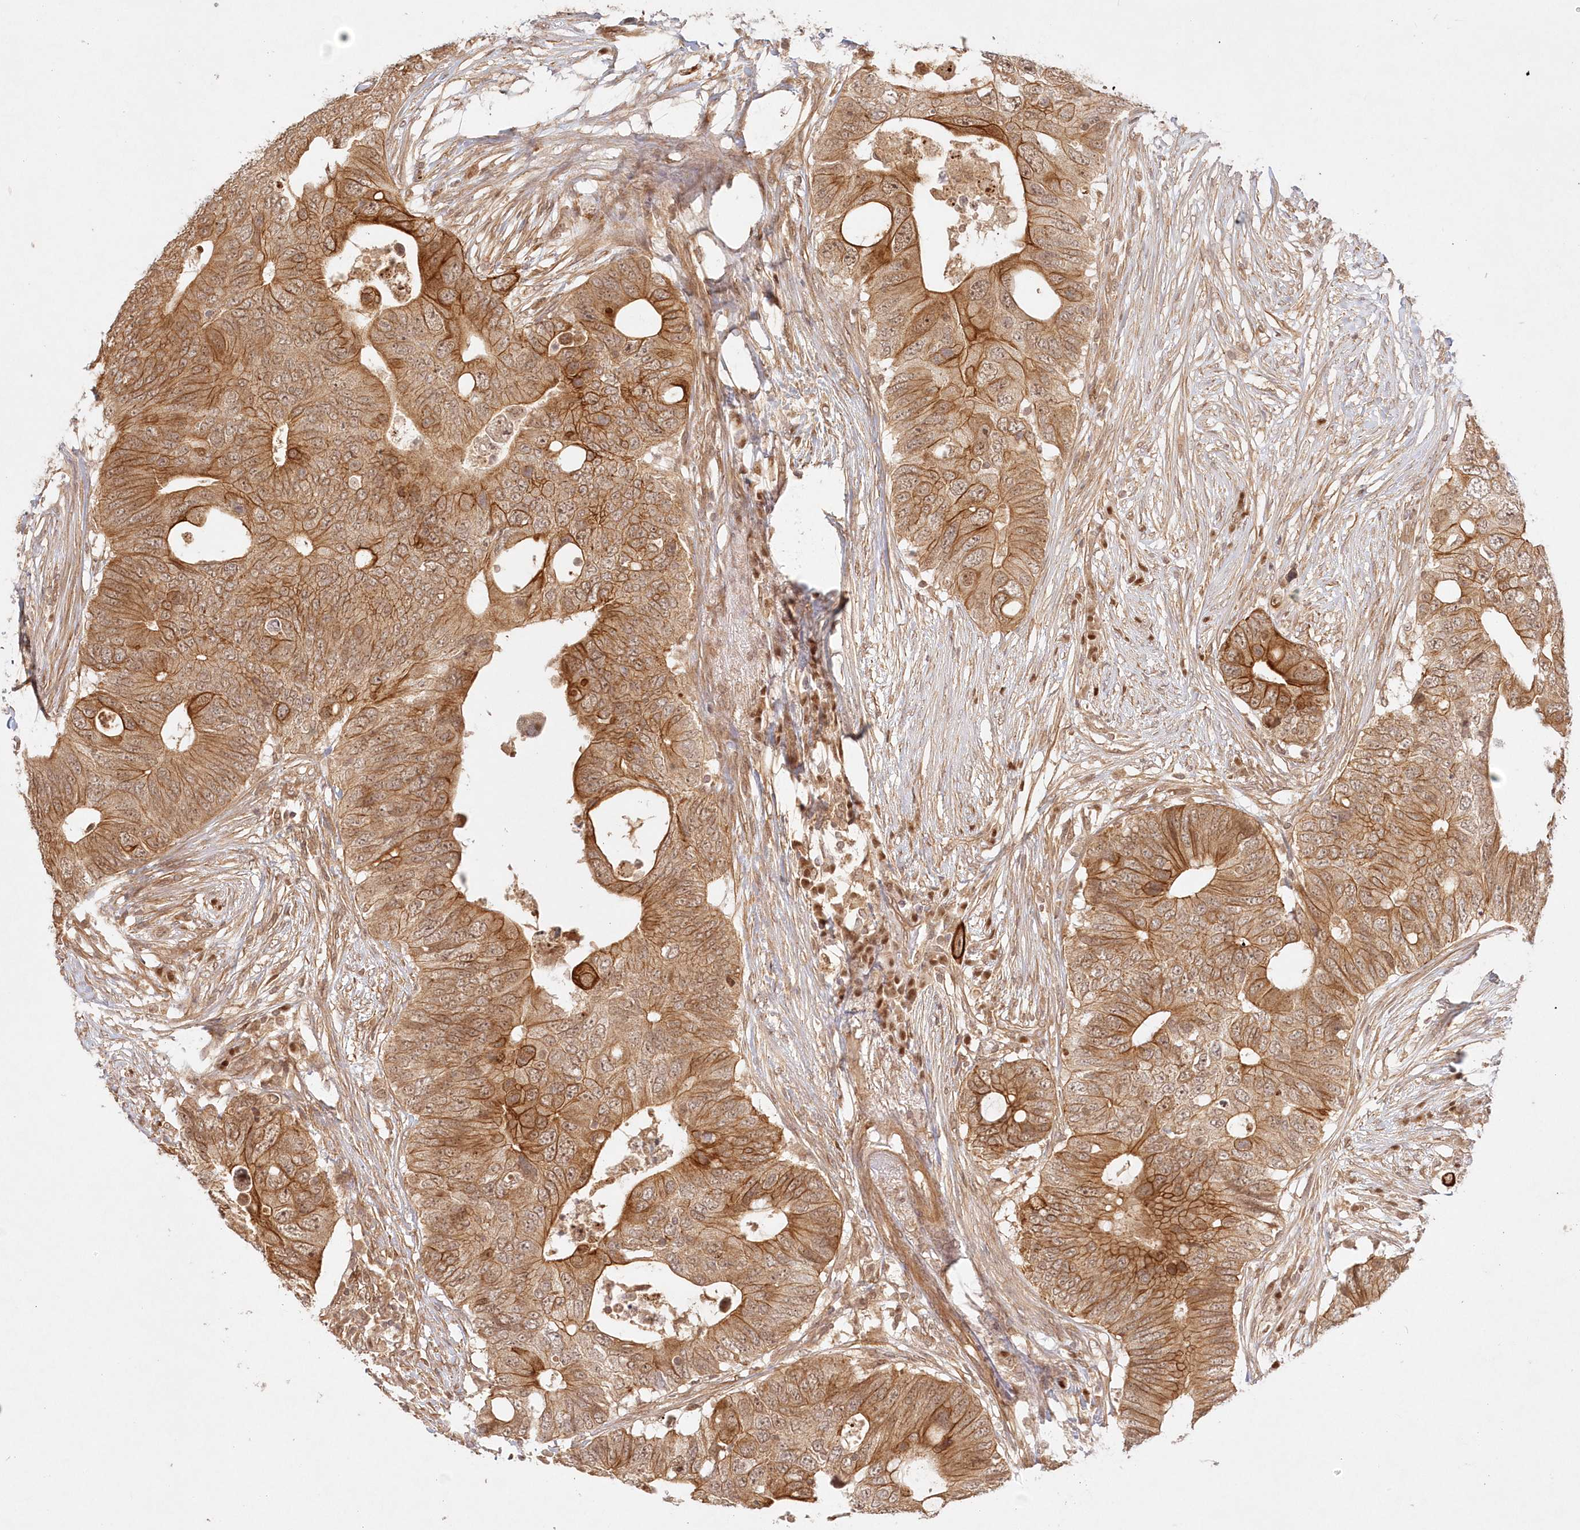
{"staining": {"intensity": "moderate", "quantity": ">75%", "location": "cytoplasmic/membranous"}, "tissue": "colorectal cancer", "cell_type": "Tumor cells", "image_type": "cancer", "snomed": [{"axis": "morphology", "description": "Adenocarcinoma, NOS"}, {"axis": "topography", "description": "Colon"}], "caption": "Immunohistochemistry (IHC) histopathology image of neoplastic tissue: human colorectal cancer stained using immunohistochemistry reveals medium levels of moderate protein expression localized specifically in the cytoplasmic/membranous of tumor cells, appearing as a cytoplasmic/membranous brown color.", "gene": "KIAA0232", "patient": {"sex": "male", "age": 71}}